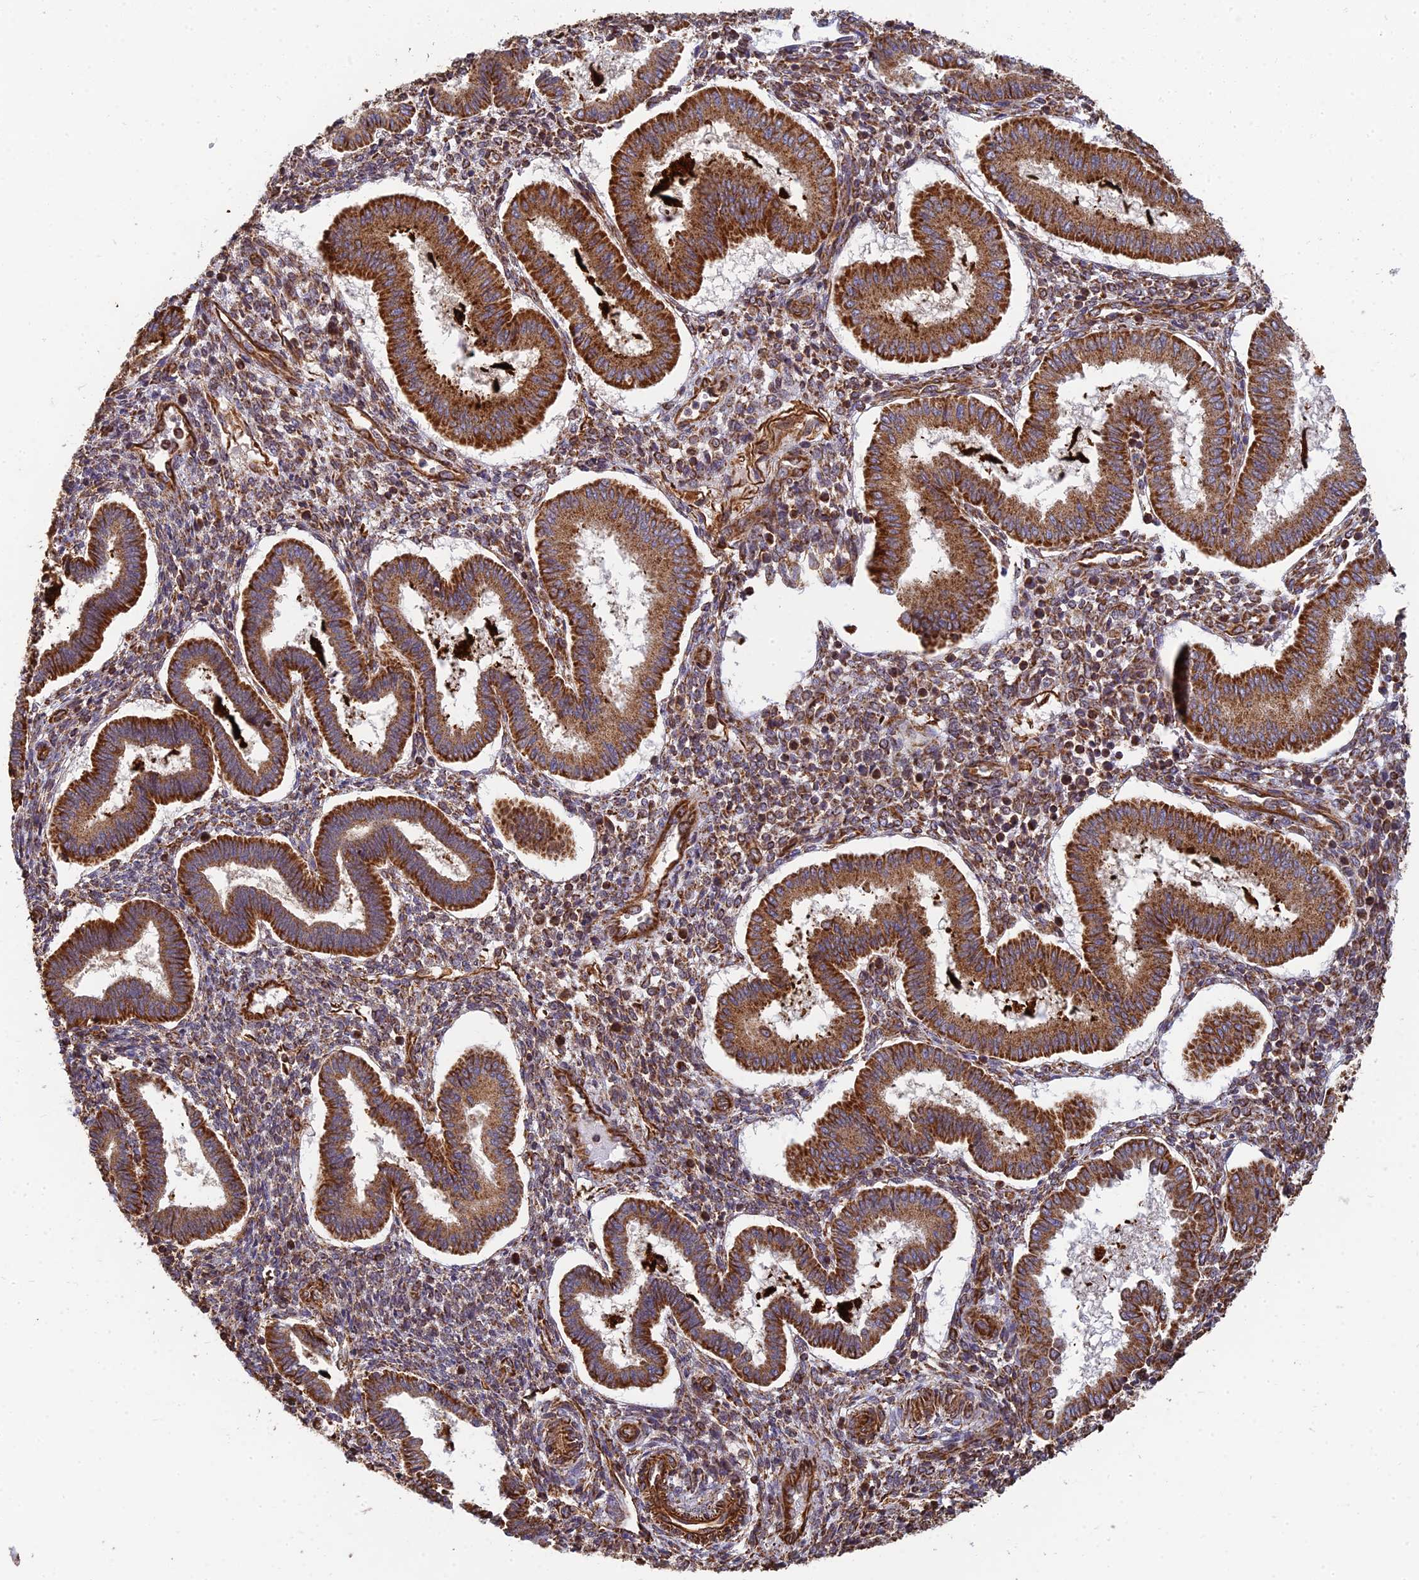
{"staining": {"intensity": "strong", "quantity": ">75%", "location": "cytoplasmic/membranous"}, "tissue": "endometrium", "cell_type": "Cells in endometrial stroma", "image_type": "normal", "snomed": [{"axis": "morphology", "description": "Normal tissue, NOS"}, {"axis": "topography", "description": "Endometrium"}], "caption": "Endometrium stained with IHC displays strong cytoplasmic/membranous expression in about >75% of cells in endometrial stroma. The staining was performed using DAB (3,3'-diaminobenzidine) to visualize the protein expression in brown, while the nuclei were stained in blue with hematoxylin (Magnification: 20x).", "gene": "DSTYK", "patient": {"sex": "female", "age": 24}}